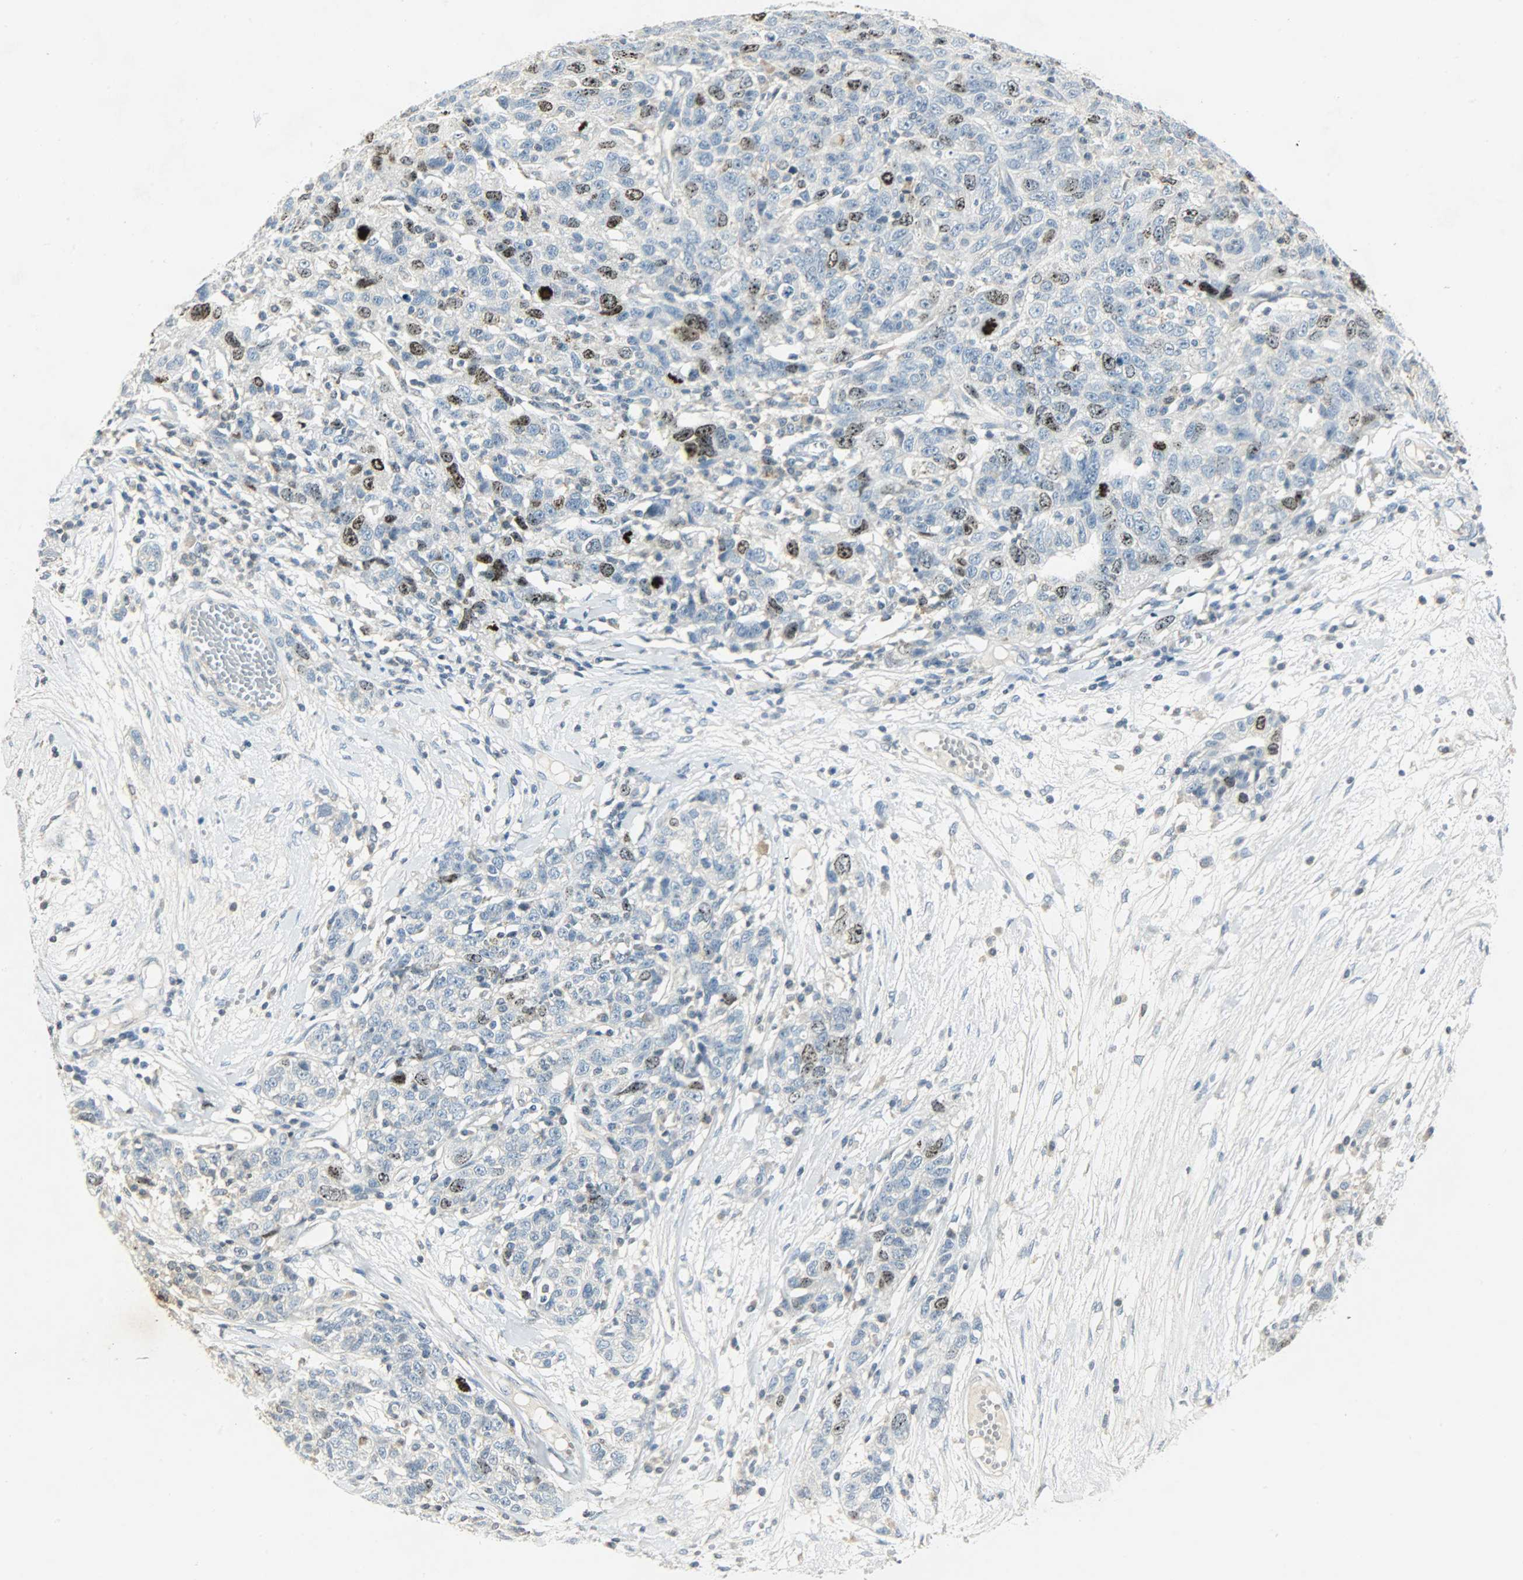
{"staining": {"intensity": "moderate", "quantity": "25%-75%", "location": "nuclear"}, "tissue": "ovarian cancer", "cell_type": "Tumor cells", "image_type": "cancer", "snomed": [{"axis": "morphology", "description": "Cystadenocarcinoma, serous, NOS"}, {"axis": "topography", "description": "Ovary"}], "caption": "DAB (3,3'-diaminobenzidine) immunohistochemical staining of serous cystadenocarcinoma (ovarian) reveals moderate nuclear protein expression in approximately 25%-75% of tumor cells. Ihc stains the protein in brown and the nuclei are stained blue.", "gene": "AURKB", "patient": {"sex": "female", "age": 71}}